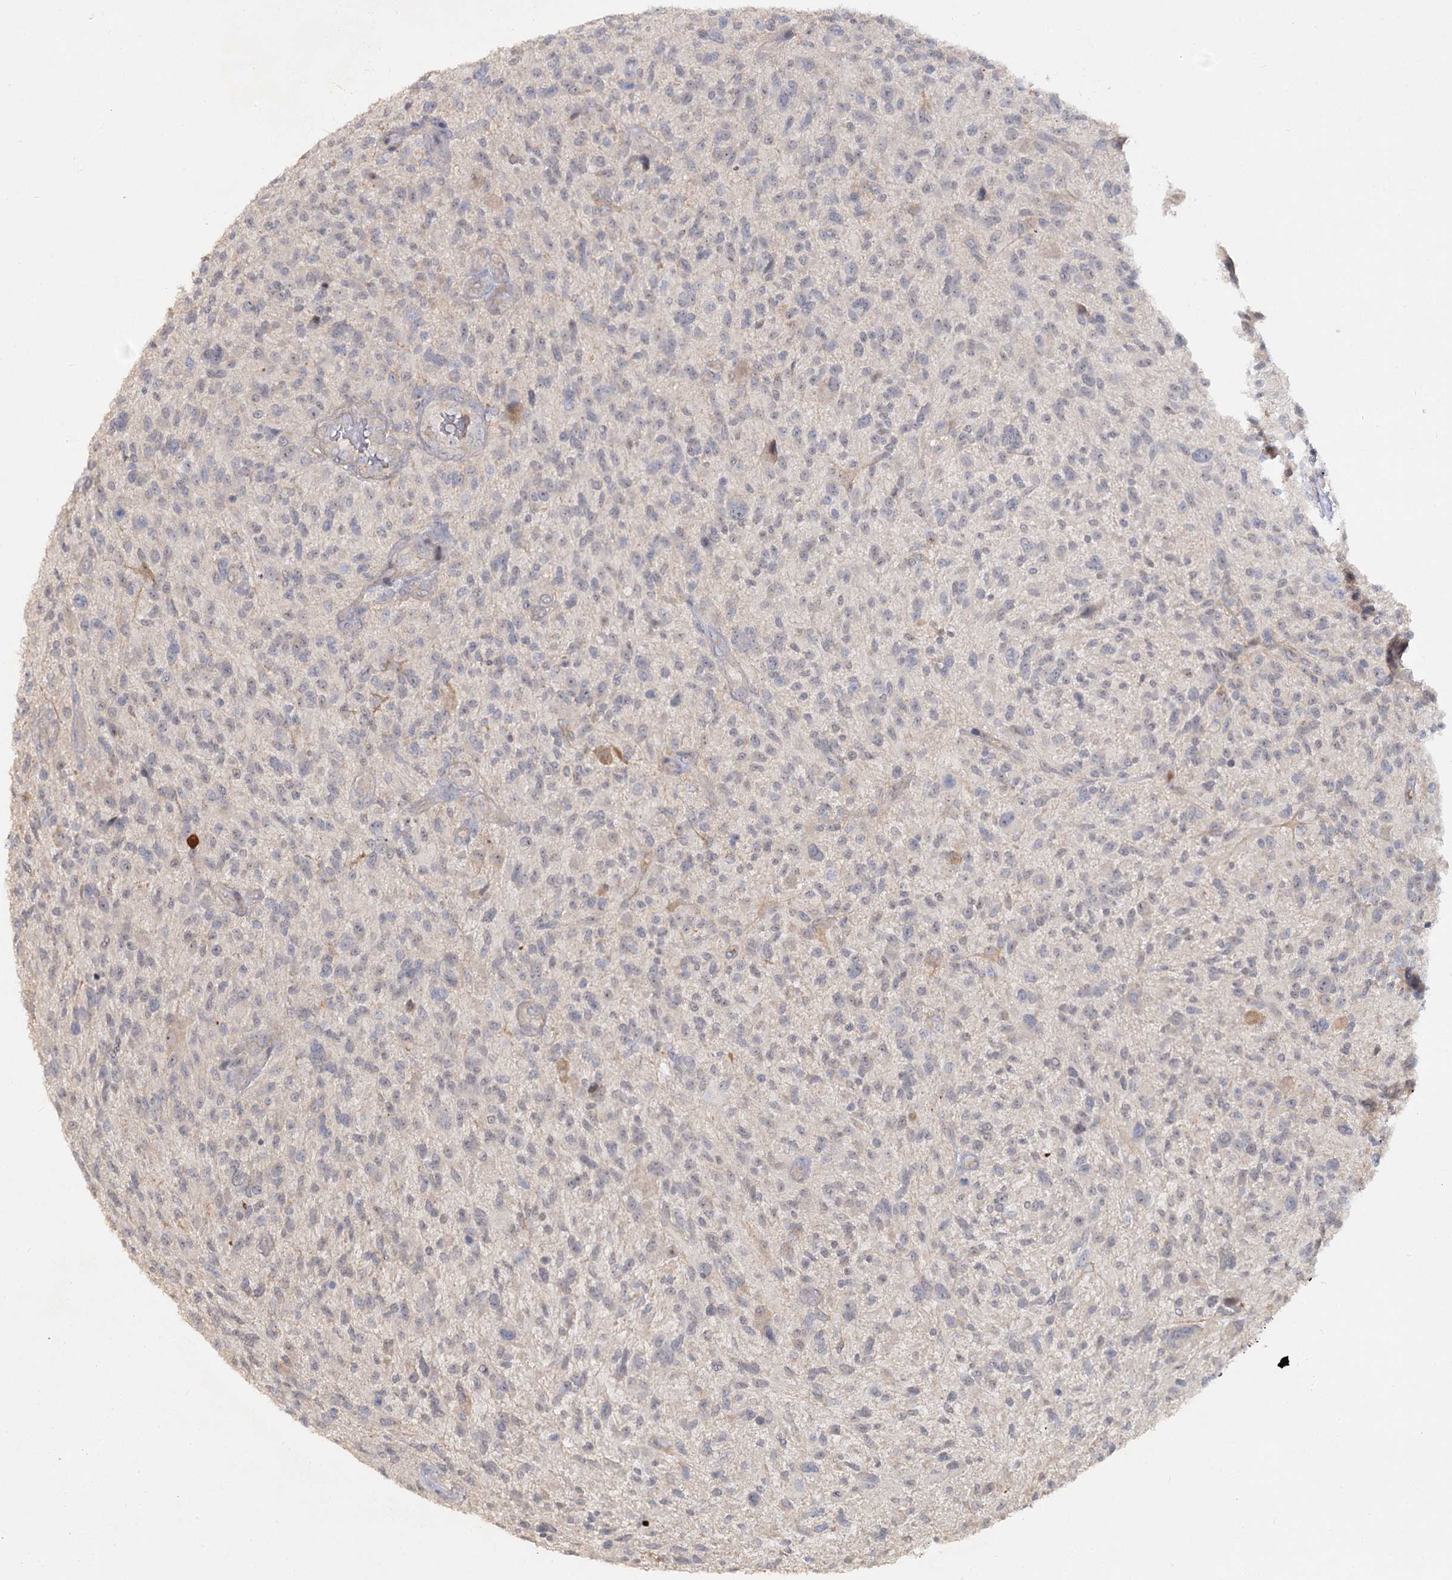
{"staining": {"intensity": "weak", "quantity": "<25%", "location": "nuclear"}, "tissue": "glioma", "cell_type": "Tumor cells", "image_type": "cancer", "snomed": [{"axis": "morphology", "description": "Glioma, malignant, High grade"}, {"axis": "topography", "description": "Brain"}], "caption": "Histopathology image shows no protein staining in tumor cells of glioma tissue. (DAB (3,3'-diaminobenzidine) immunohistochemistry with hematoxylin counter stain).", "gene": "ANGPTL5", "patient": {"sex": "male", "age": 47}}